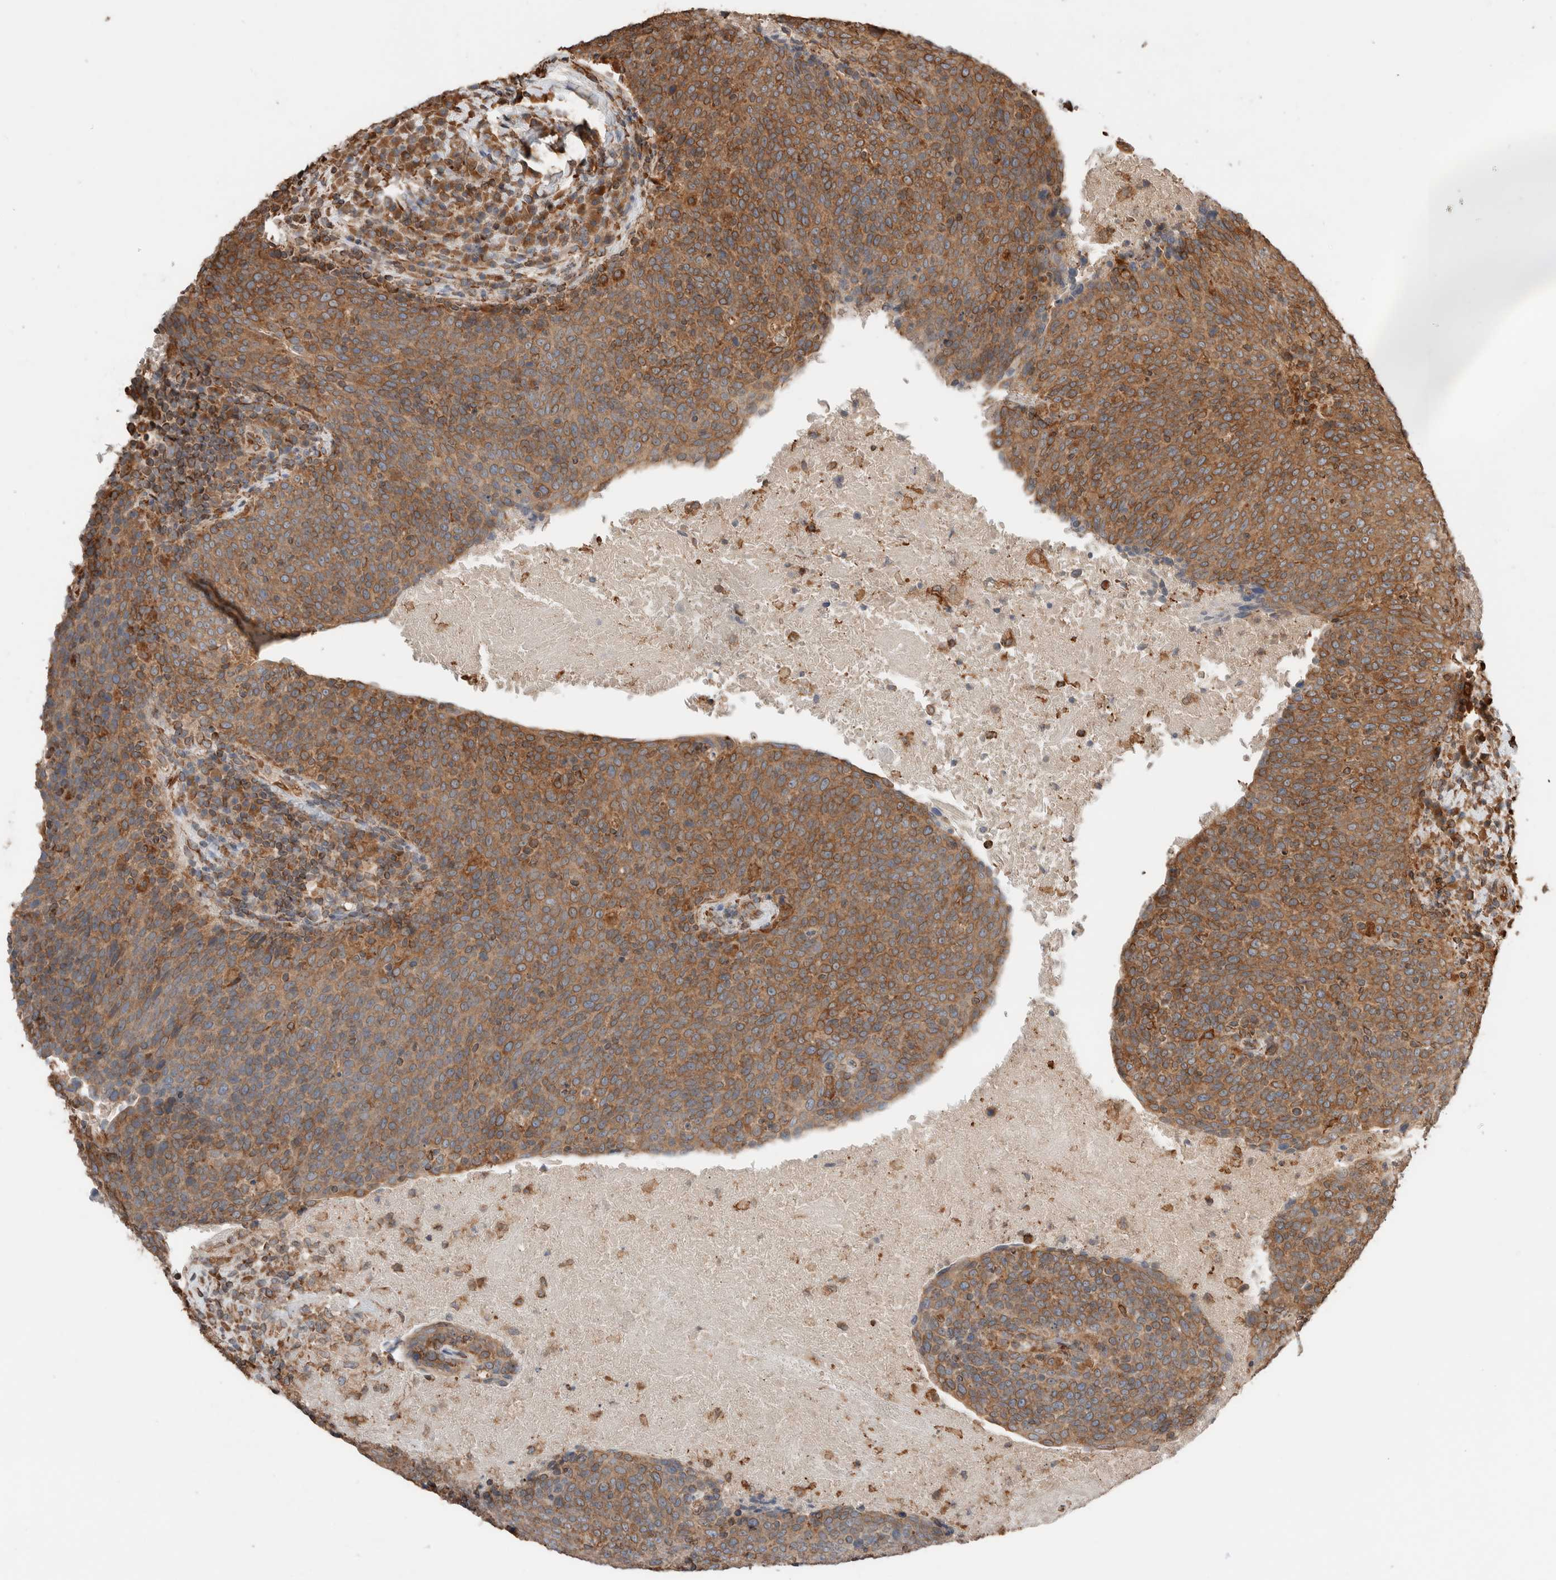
{"staining": {"intensity": "moderate", "quantity": ">75%", "location": "cytoplasmic/membranous"}, "tissue": "head and neck cancer", "cell_type": "Tumor cells", "image_type": "cancer", "snomed": [{"axis": "morphology", "description": "Squamous cell carcinoma, NOS"}, {"axis": "morphology", "description": "Squamous cell carcinoma, metastatic, NOS"}, {"axis": "topography", "description": "Lymph node"}, {"axis": "topography", "description": "Head-Neck"}], "caption": "Head and neck cancer (squamous cell carcinoma) stained with immunohistochemistry shows moderate cytoplasmic/membranous staining in about >75% of tumor cells. The staining was performed using DAB, with brown indicating positive protein expression. Nuclei are stained blue with hematoxylin.", "gene": "ERAP2", "patient": {"sex": "male", "age": 62}}